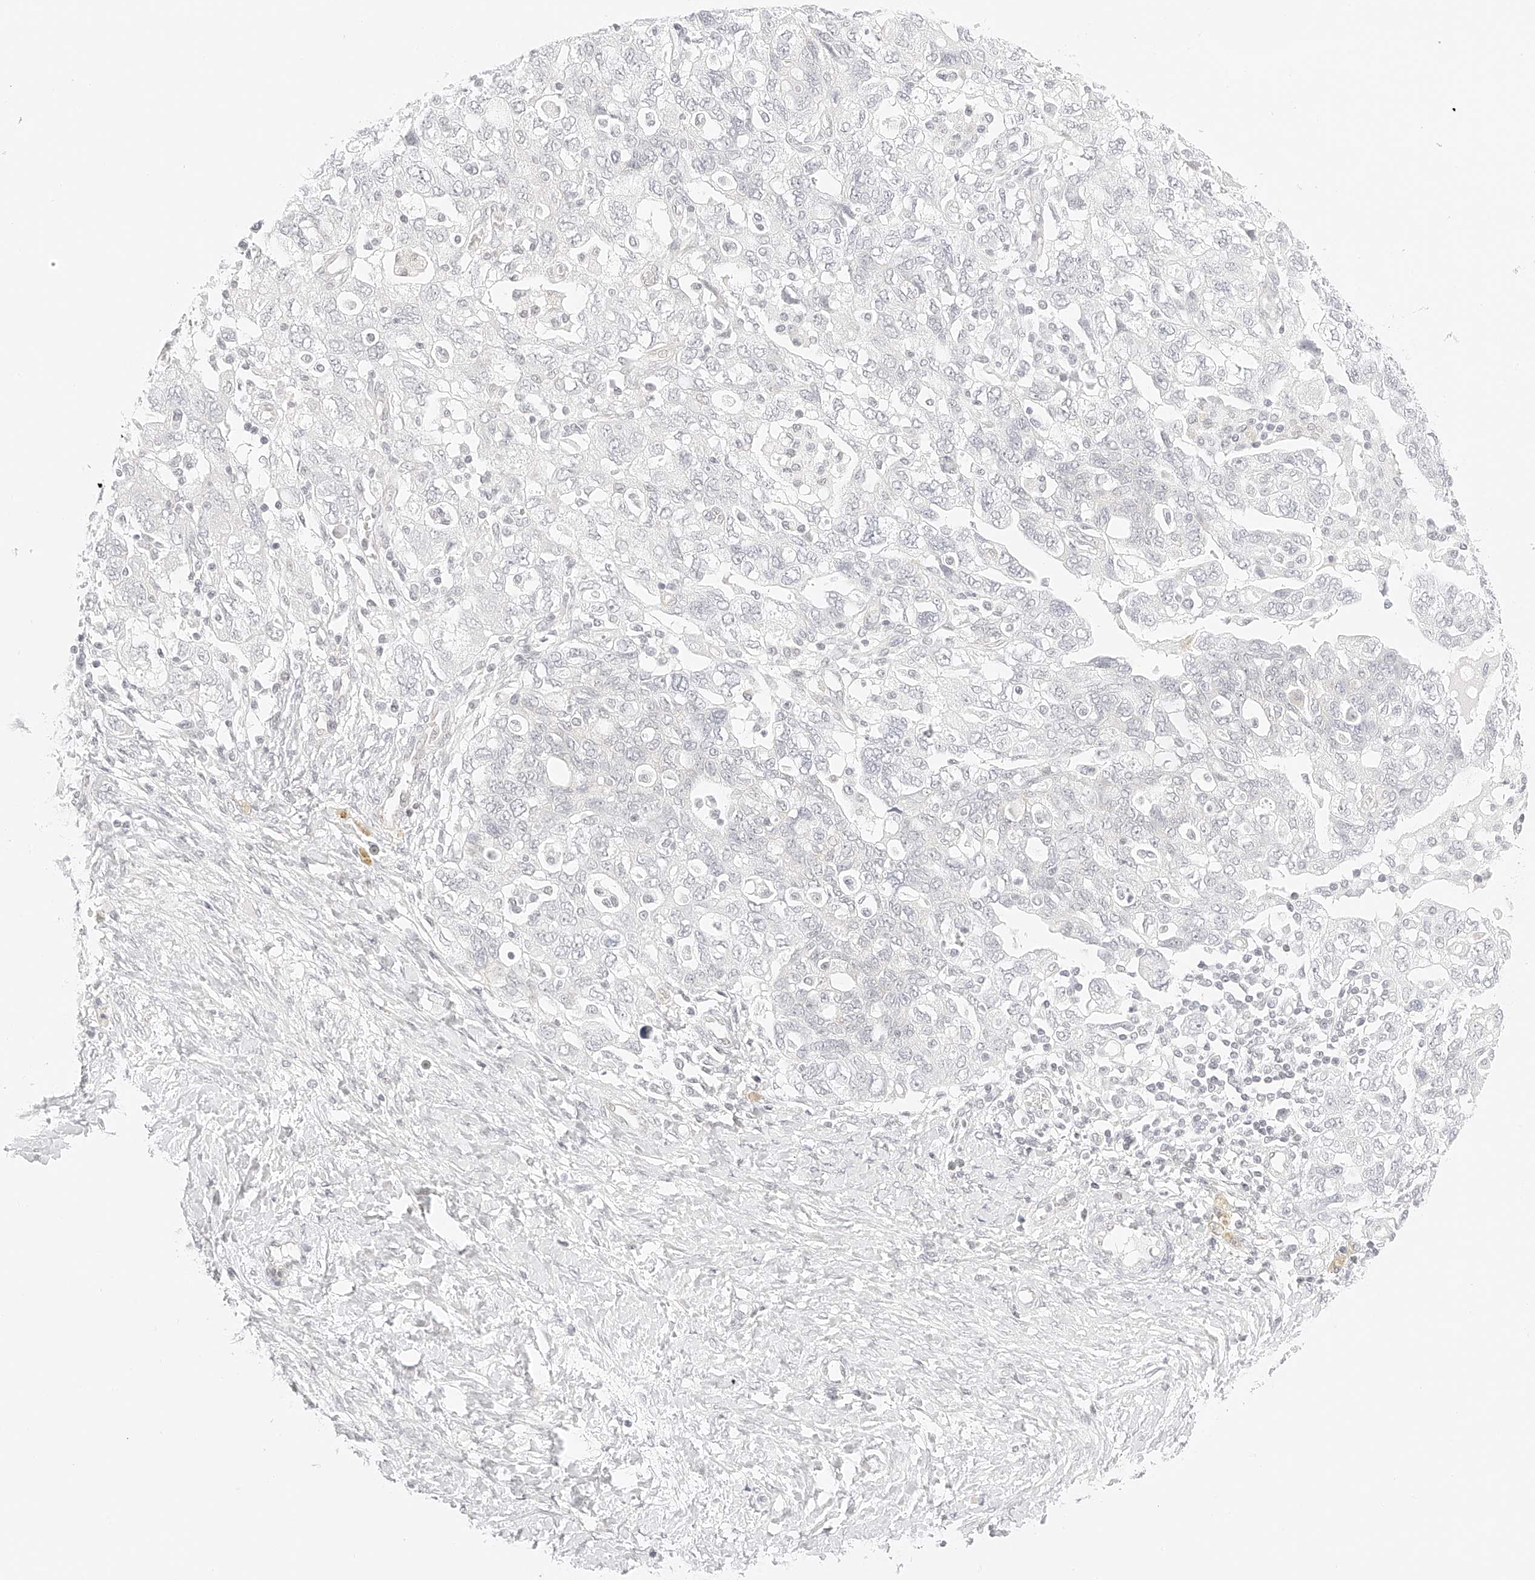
{"staining": {"intensity": "negative", "quantity": "none", "location": "none"}, "tissue": "ovarian cancer", "cell_type": "Tumor cells", "image_type": "cancer", "snomed": [{"axis": "morphology", "description": "Carcinoma, NOS"}, {"axis": "morphology", "description": "Cystadenocarcinoma, serous, NOS"}, {"axis": "topography", "description": "Ovary"}], "caption": "Tumor cells show no significant expression in ovarian cancer (serous cystadenocarcinoma).", "gene": "ZFP69", "patient": {"sex": "female", "age": 69}}